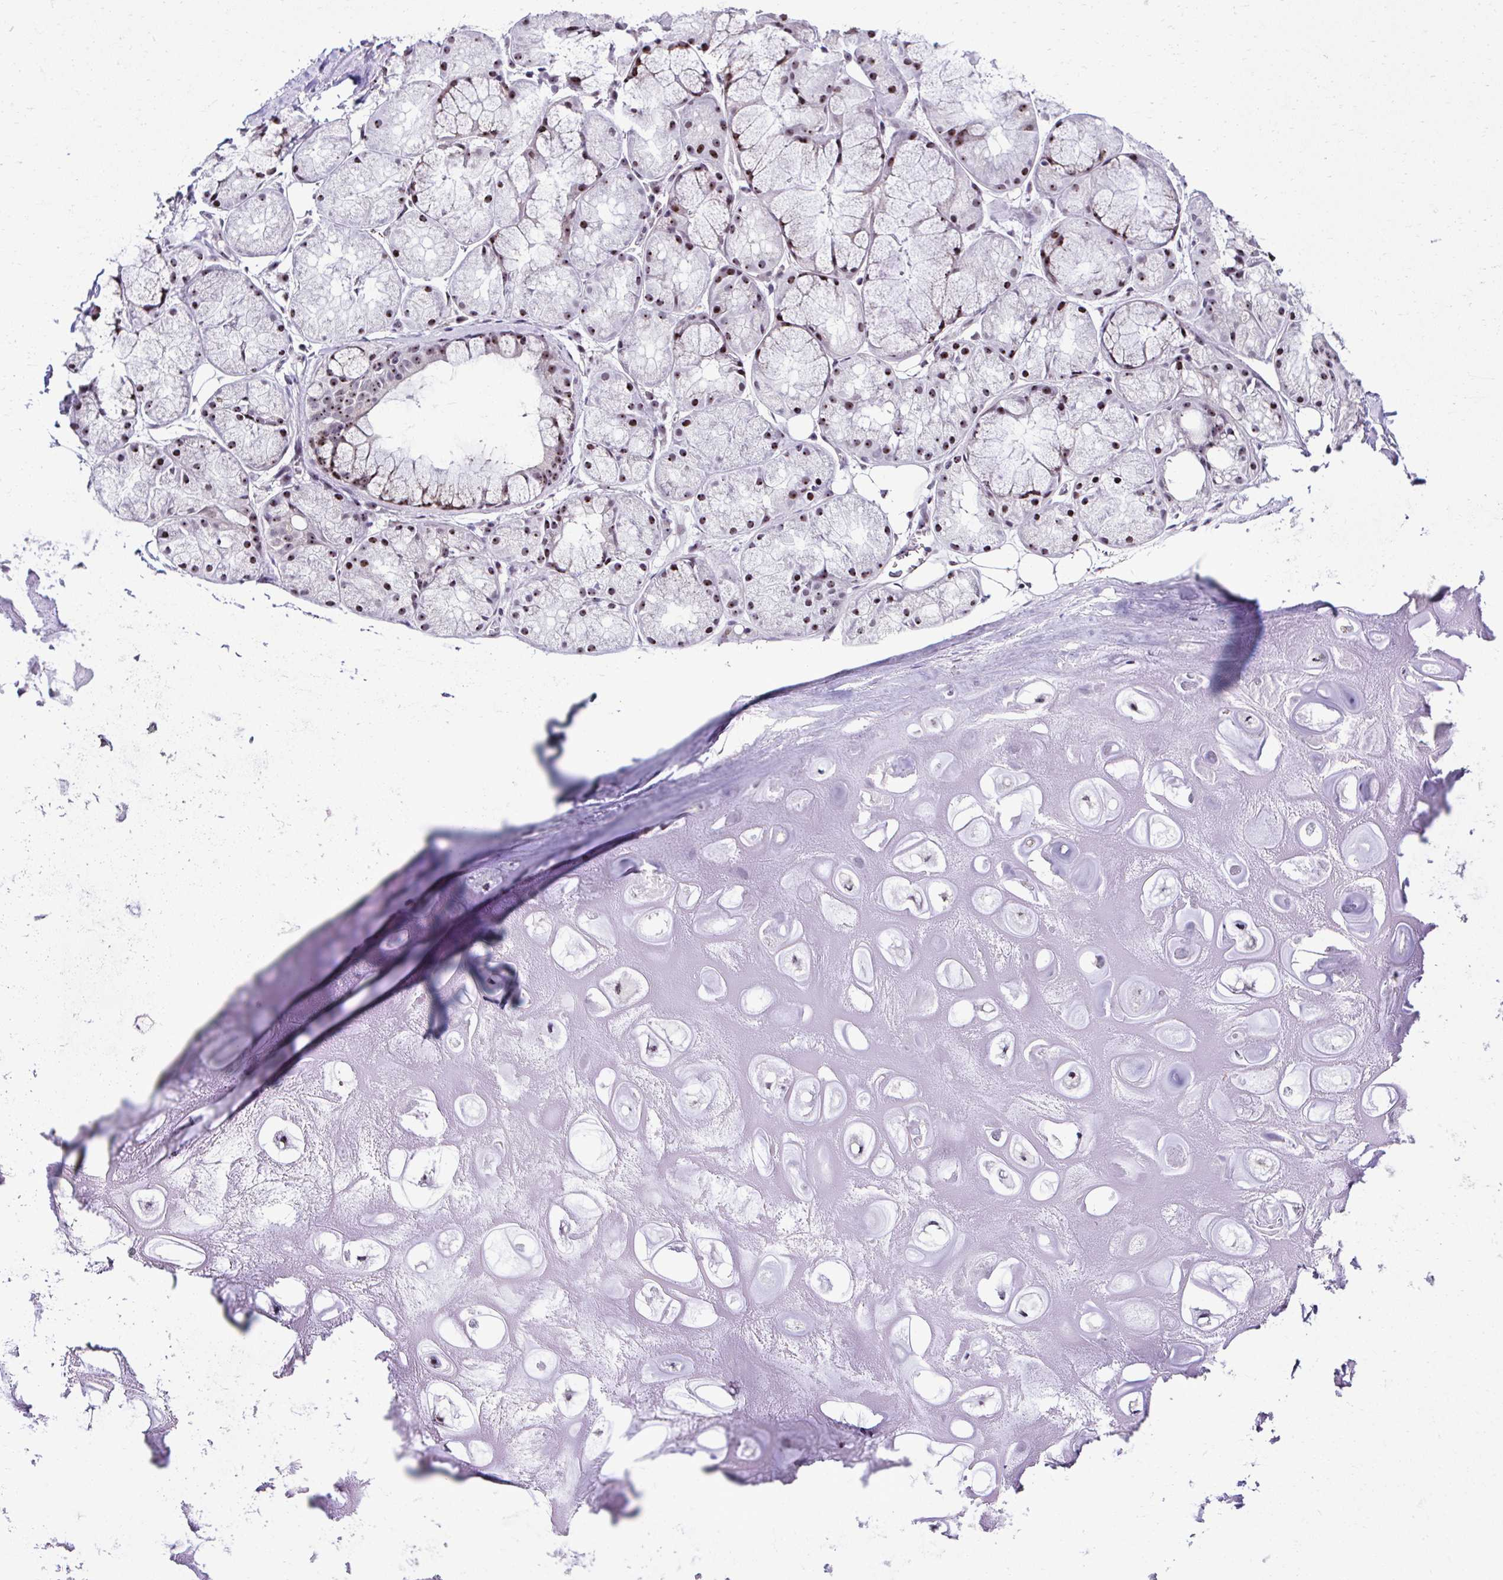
{"staining": {"intensity": "negative", "quantity": "none", "location": "none"}, "tissue": "adipose tissue", "cell_type": "Adipocytes", "image_type": "normal", "snomed": [{"axis": "morphology", "description": "Normal tissue, NOS"}, {"axis": "topography", "description": "Lymph node"}, {"axis": "topography", "description": "Cartilage tissue"}, {"axis": "topography", "description": "Nasopharynx"}], "caption": "The histopathology image demonstrates no significant staining in adipocytes of adipose tissue. (Brightfield microscopy of DAB (3,3'-diaminobenzidine) immunohistochemistry (IHC) at high magnification).", "gene": "CEP72", "patient": {"sex": "male", "age": 63}}